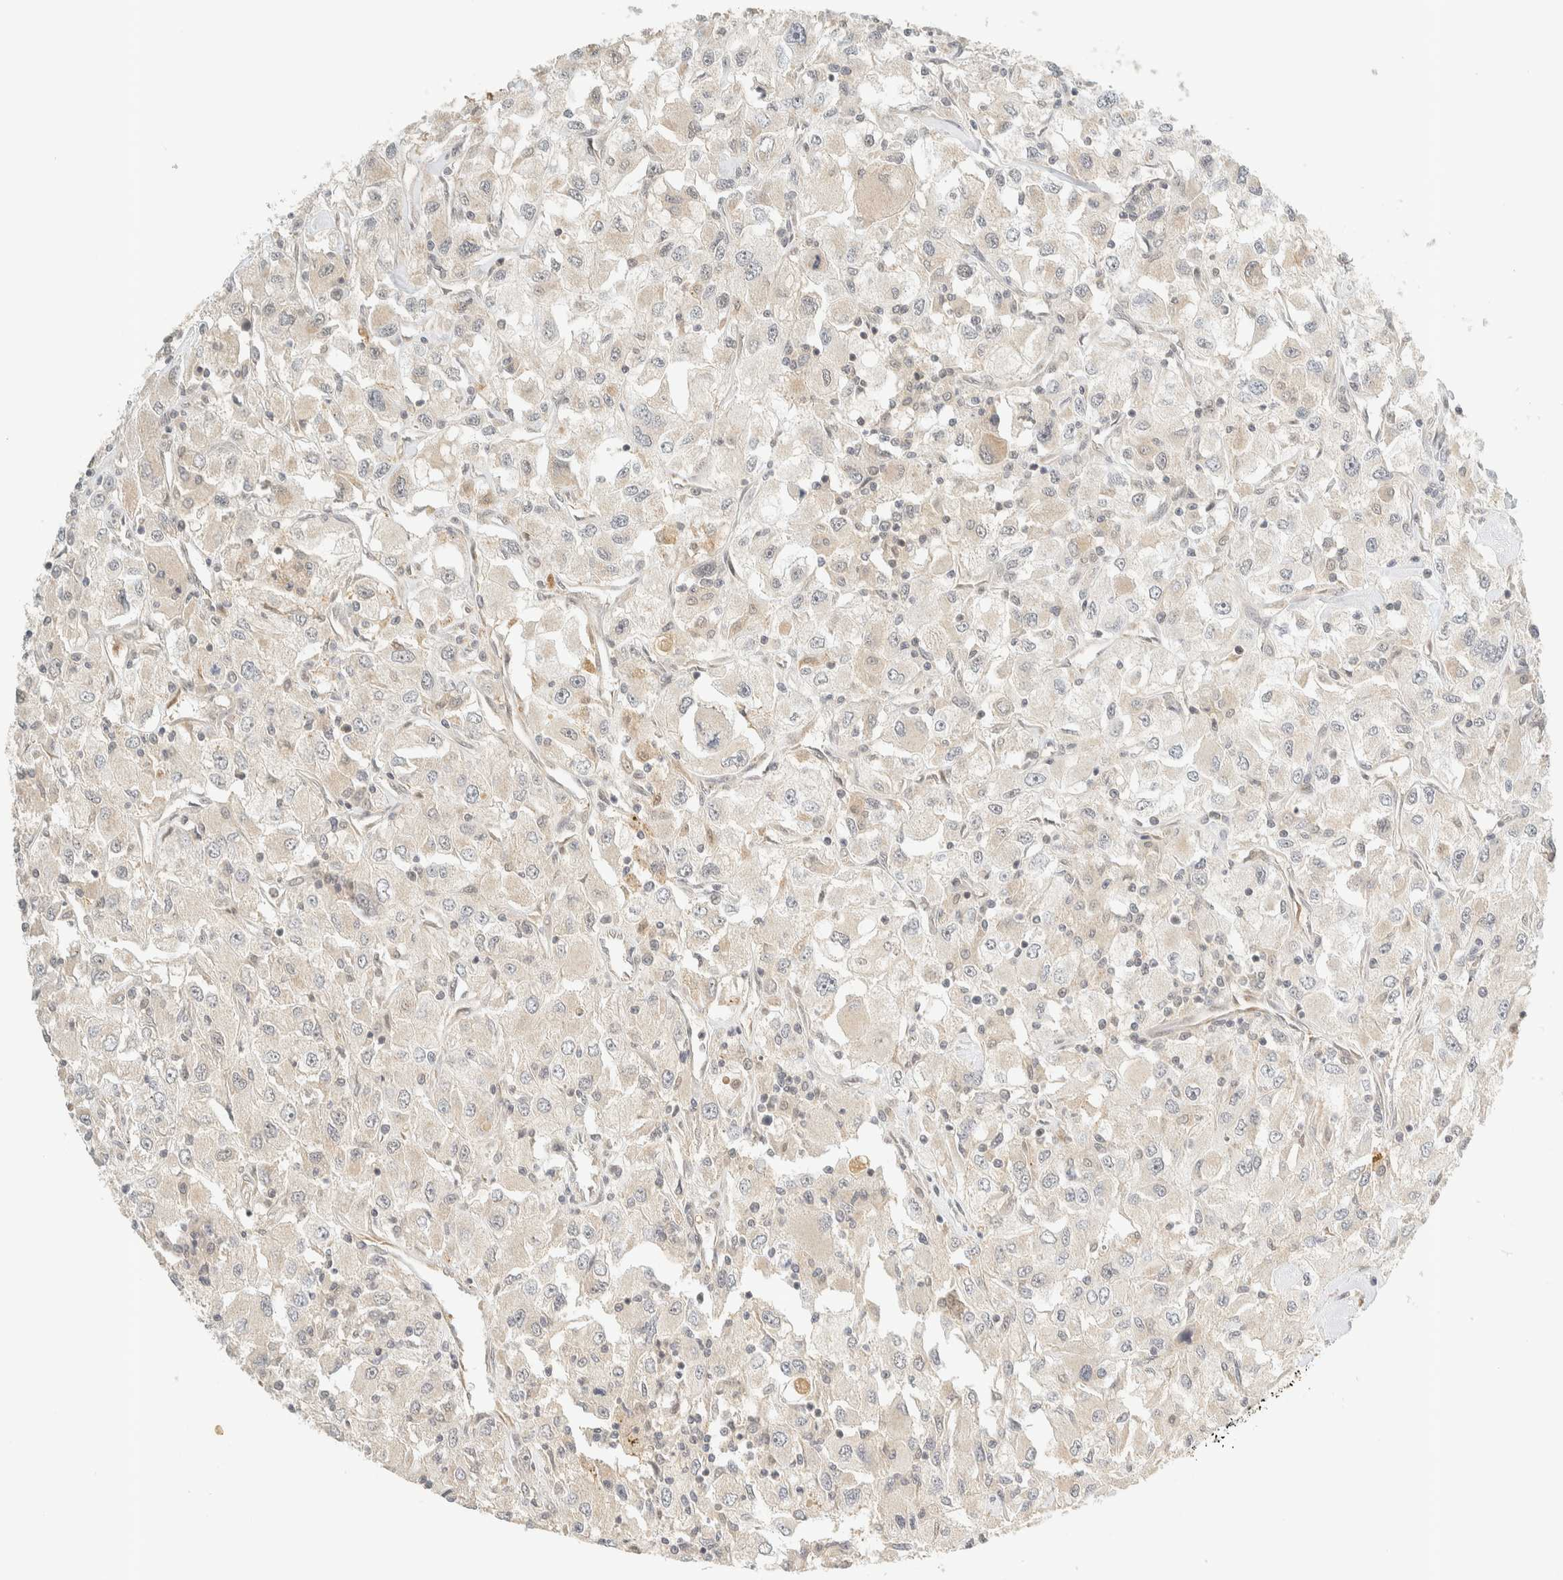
{"staining": {"intensity": "negative", "quantity": "none", "location": "none"}, "tissue": "renal cancer", "cell_type": "Tumor cells", "image_type": "cancer", "snomed": [{"axis": "morphology", "description": "Adenocarcinoma, NOS"}, {"axis": "topography", "description": "Kidney"}], "caption": "Immunohistochemical staining of human adenocarcinoma (renal) shows no significant staining in tumor cells.", "gene": "KIFAP3", "patient": {"sex": "female", "age": 52}}